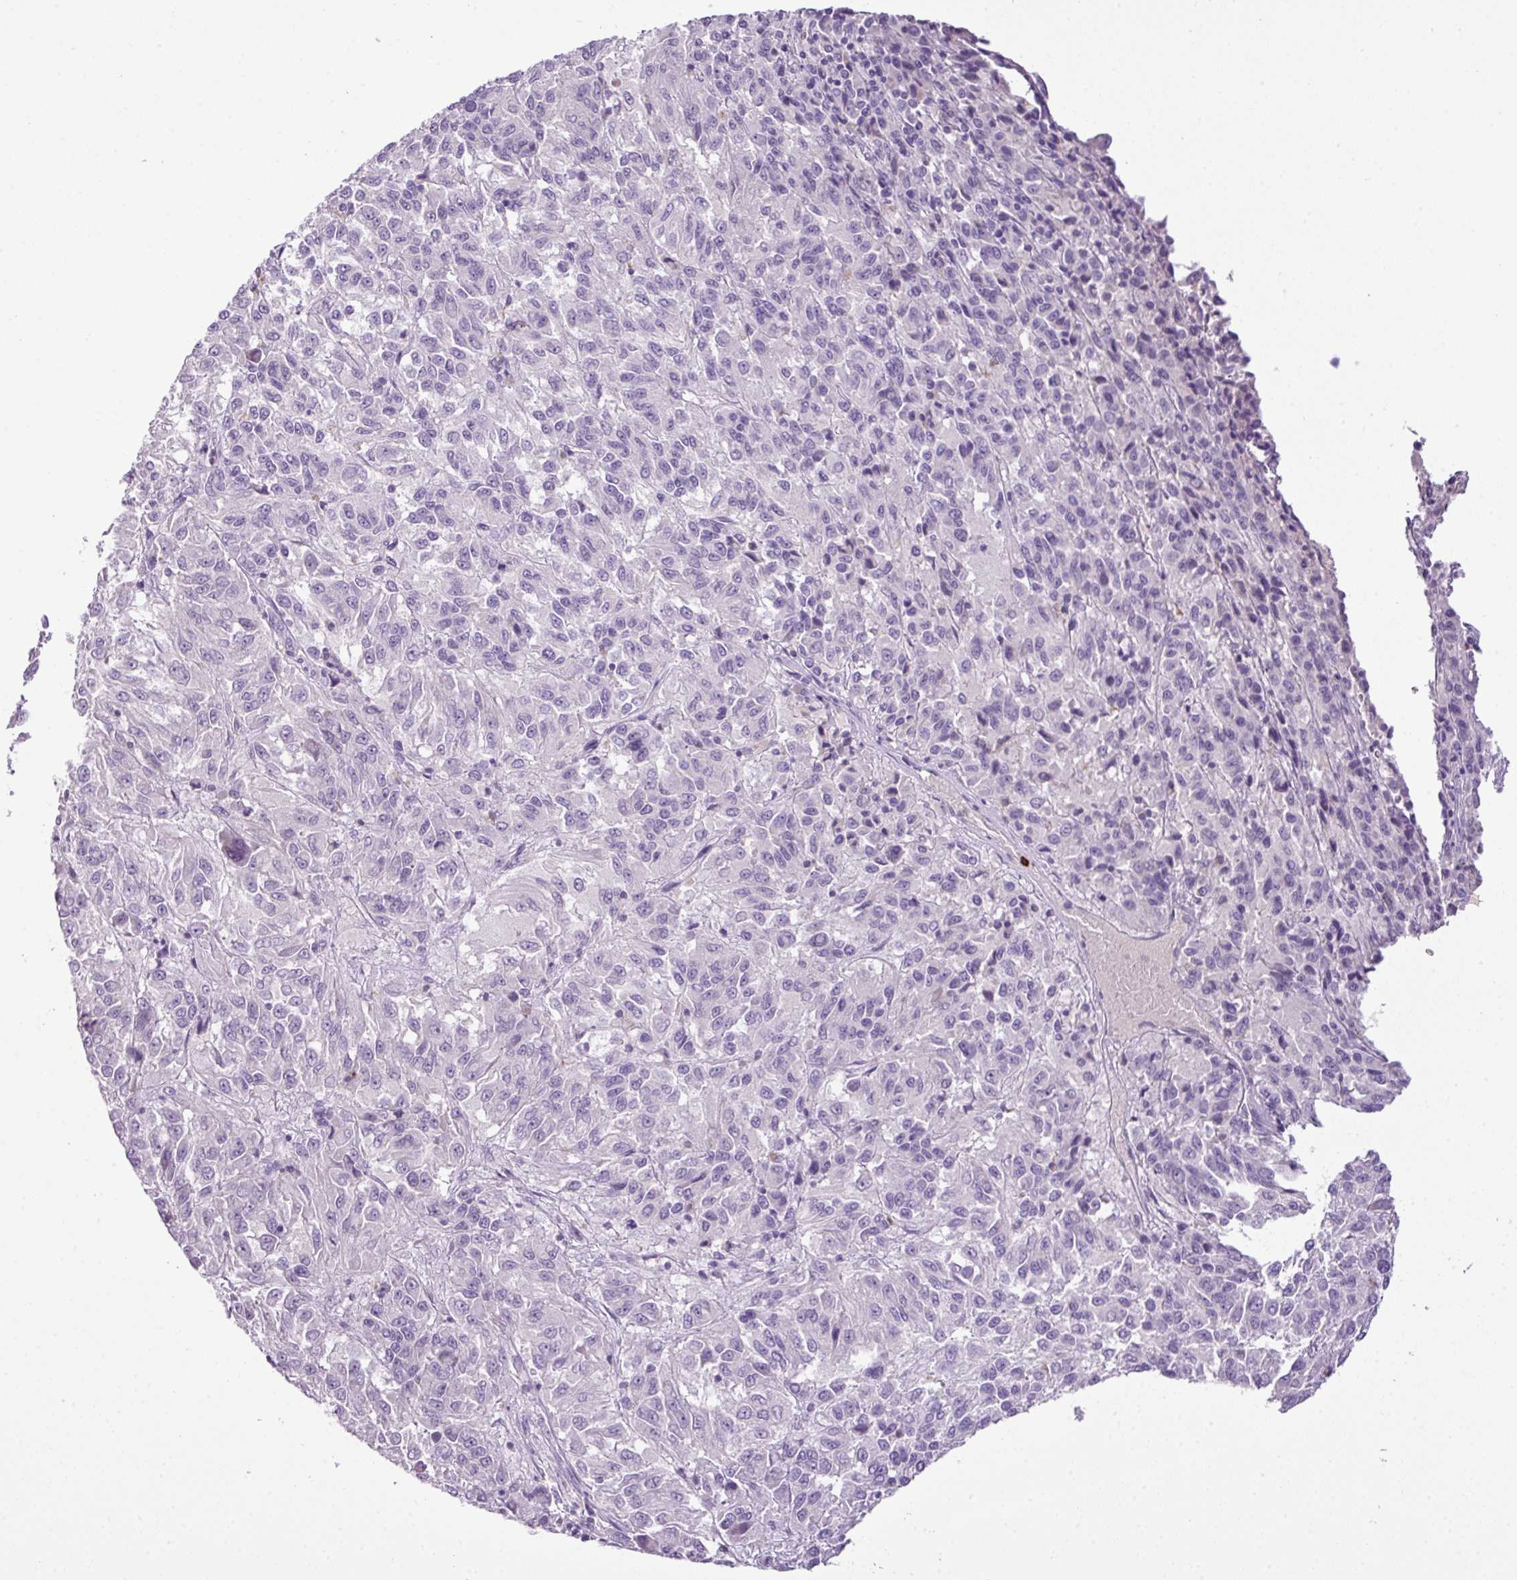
{"staining": {"intensity": "negative", "quantity": "none", "location": "none"}, "tissue": "melanoma", "cell_type": "Tumor cells", "image_type": "cancer", "snomed": [{"axis": "morphology", "description": "Malignant melanoma, Metastatic site"}, {"axis": "topography", "description": "Lung"}], "caption": "Immunohistochemistry (IHC) photomicrograph of human malignant melanoma (metastatic site) stained for a protein (brown), which displays no positivity in tumor cells. (Brightfield microscopy of DAB (3,3'-diaminobenzidine) immunohistochemistry (IHC) at high magnification).", "gene": "HTR3E", "patient": {"sex": "male", "age": 64}}